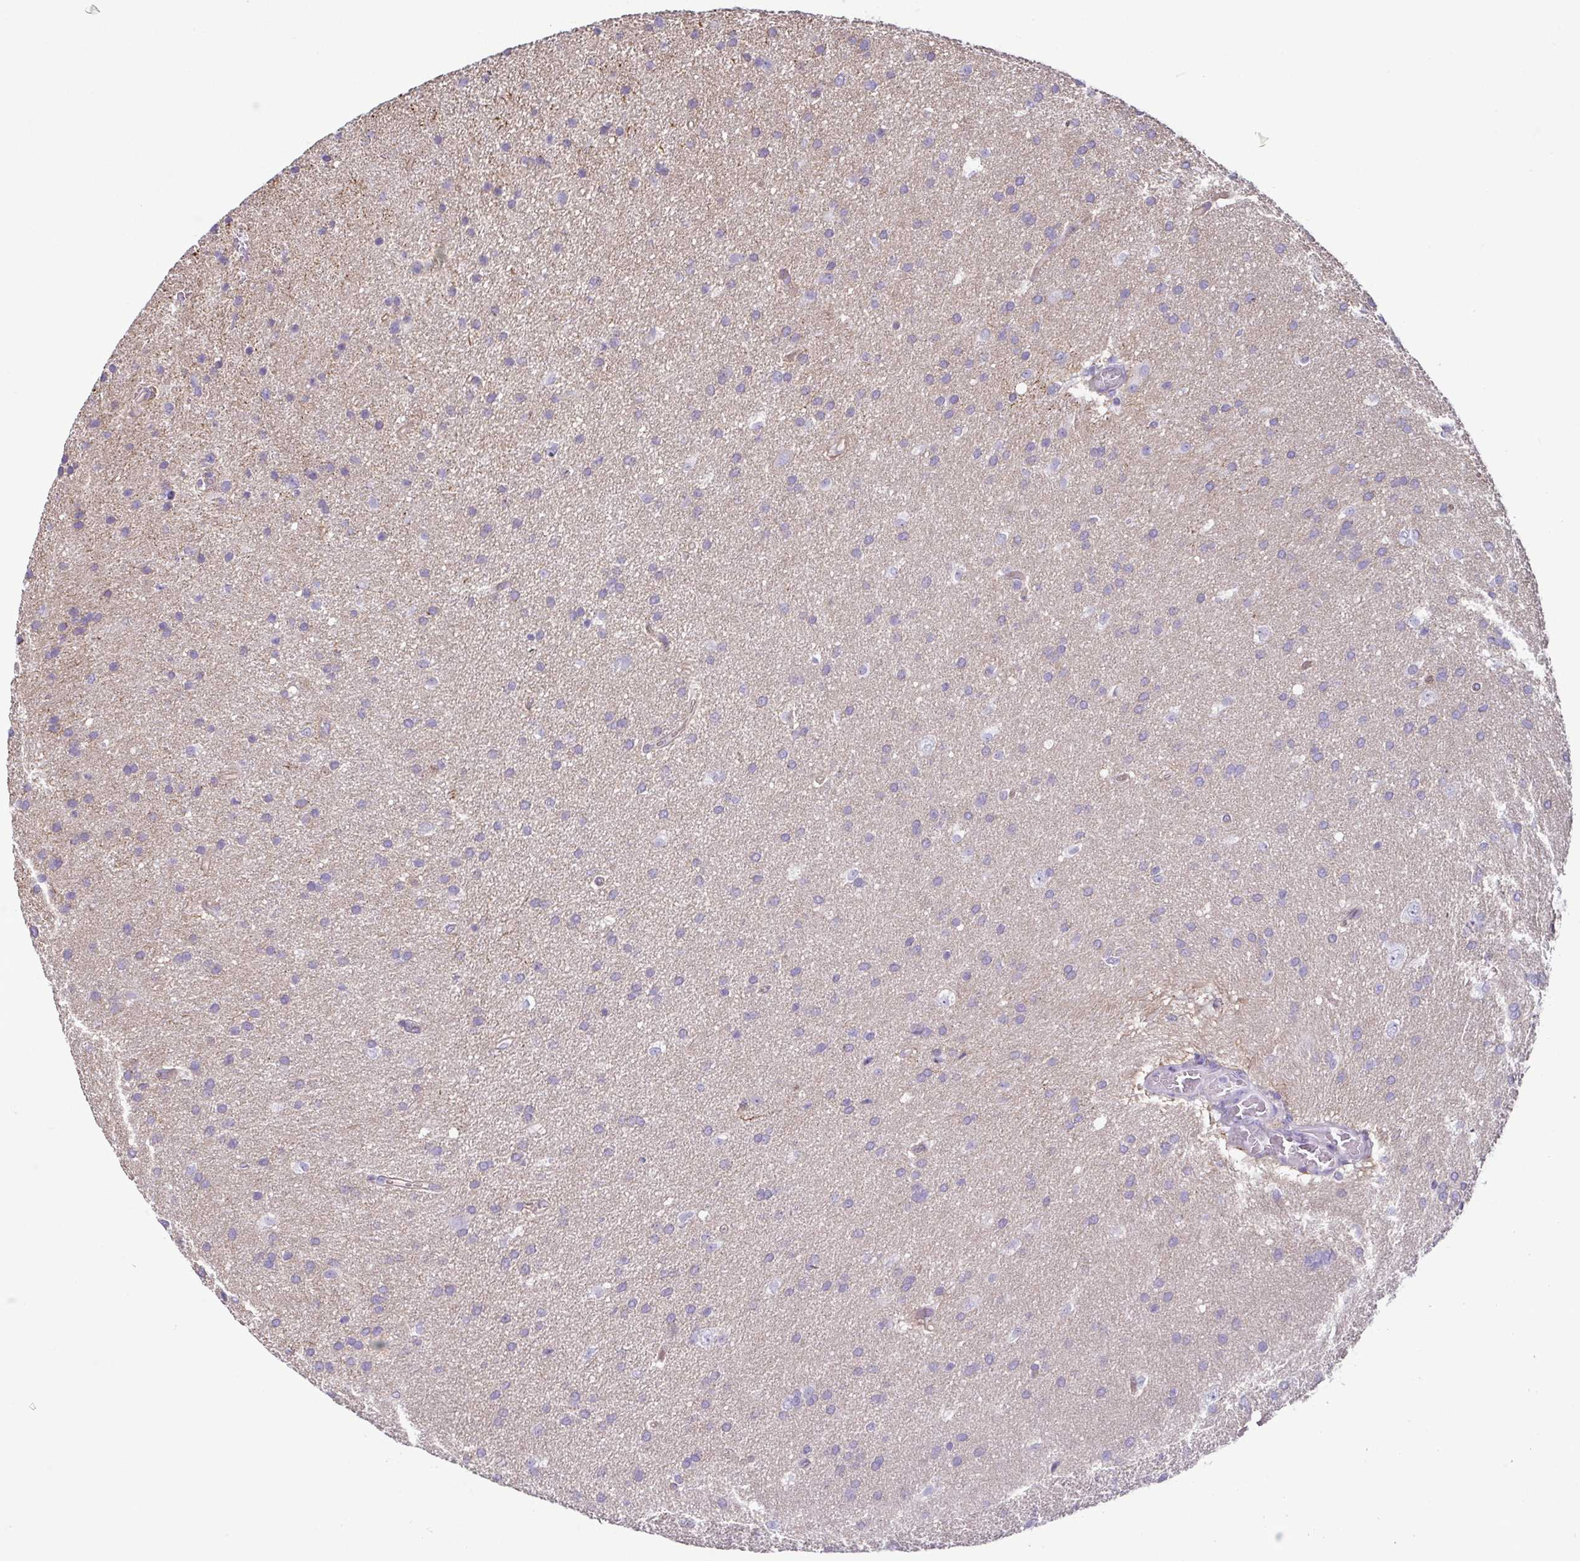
{"staining": {"intensity": "negative", "quantity": "none", "location": "none"}, "tissue": "glioma", "cell_type": "Tumor cells", "image_type": "cancer", "snomed": [{"axis": "morphology", "description": "Glioma, malignant, Low grade"}, {"axis": "topography", "description": "Brain"}], "caption": "Immunohistochemistry (IHC) photomicrograph of neoplastic tissue: human glioma stained with DAB (3,3'-diaminobenzidine) exhibits no significant protein staining in tumor cells.", "gene": "CASP14", "patient": {"sex": "female", "age": 54}}